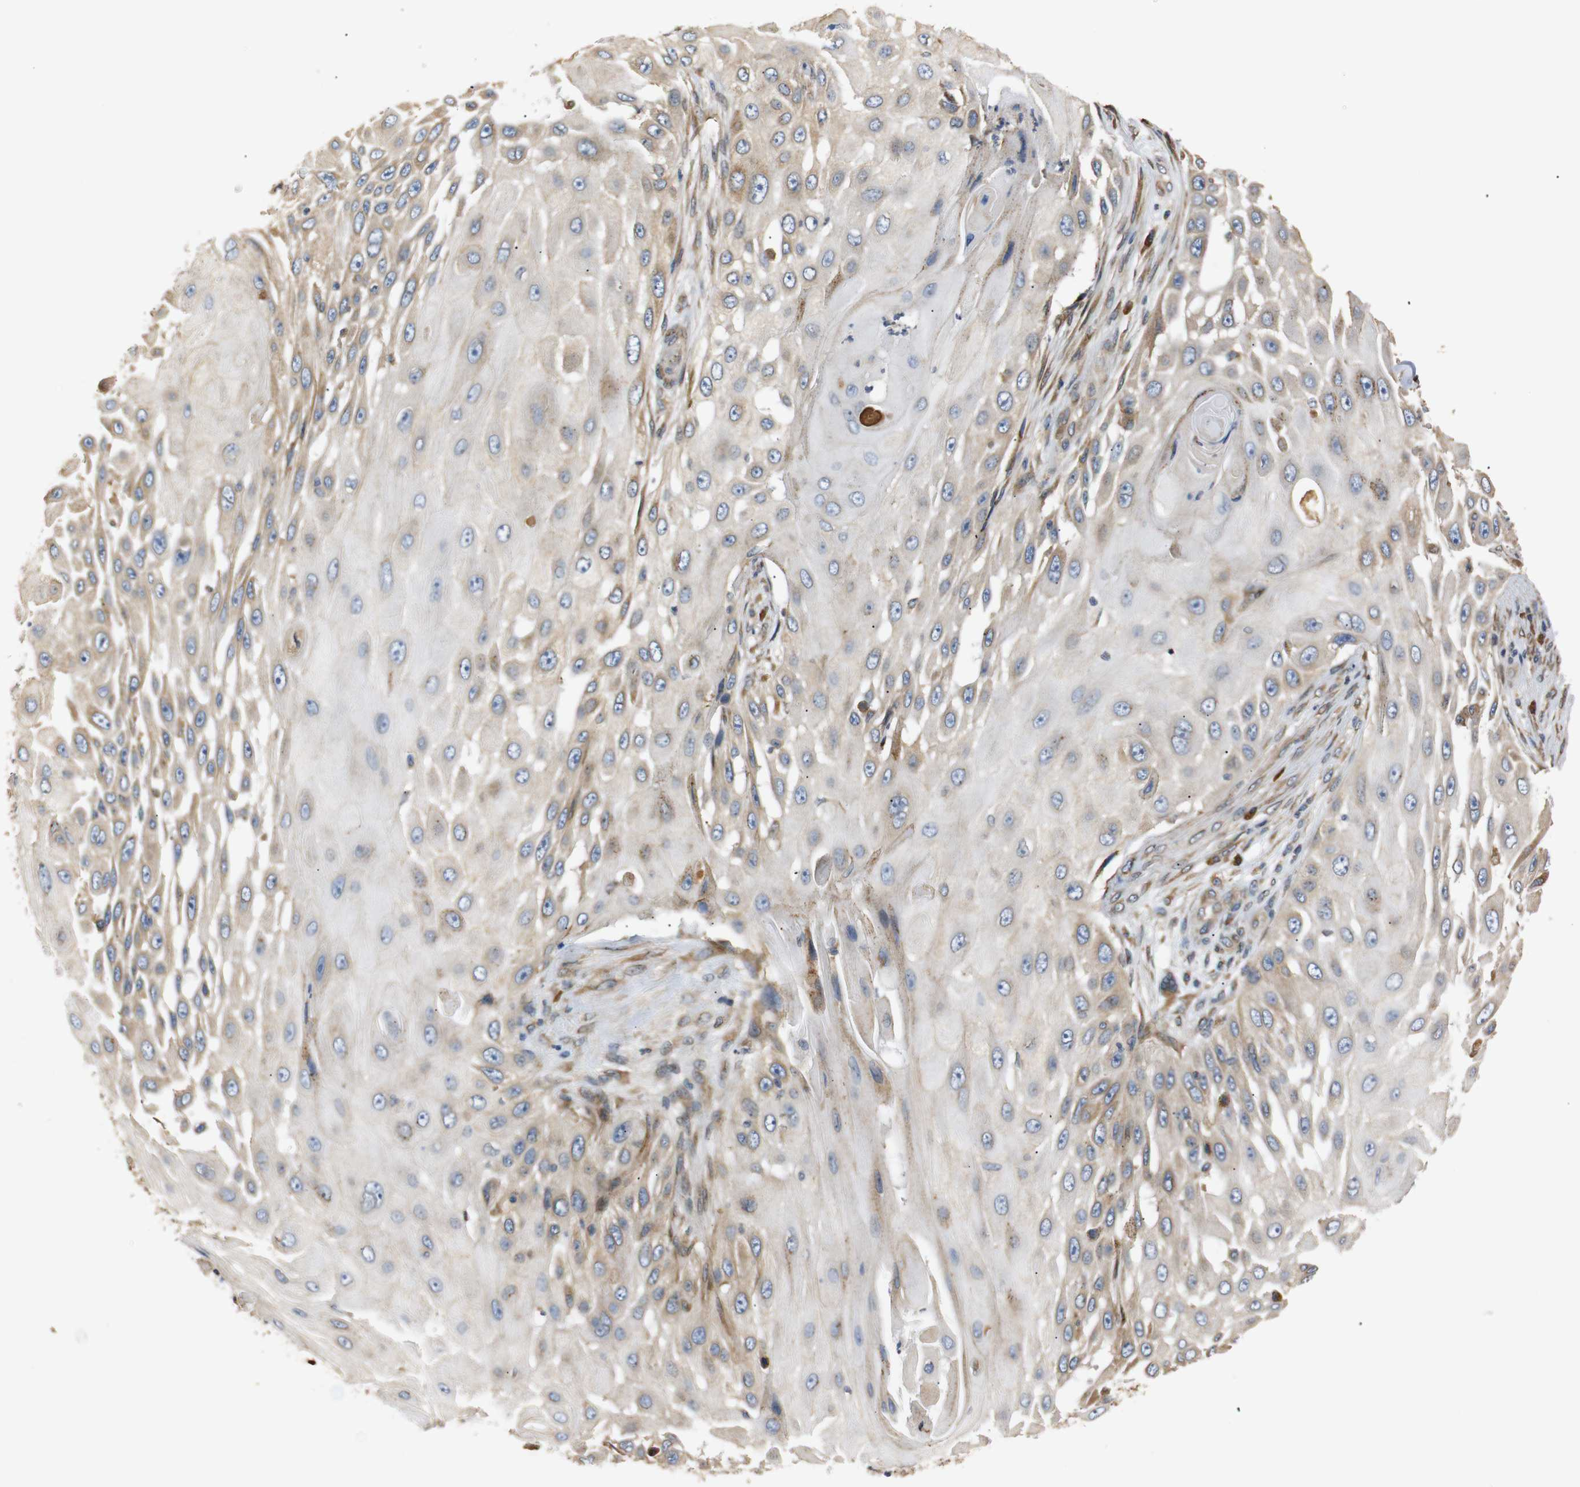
{"staining": {"intensity": "moderate", "quantity": "25%-75%", "location": "cytoplasmic/membranous"}, "tissue": "skin cancer", "cell_type": "Tumor cells", "image_type": "cancer", "snomed": [{"axis": "morphology", "description": "Squamous cell carcinoma, NOS"}, {"axis": "topography", "description": "Skin"}], "caption": "Immunohistochemical staining of human skin cancer exhibits medium levels of moderate cytoplasmic/membranous positivity in about 25%-75% of tumor cells.", "gene": "TMED2", "patient": {"sex": "female", "age": 44}}